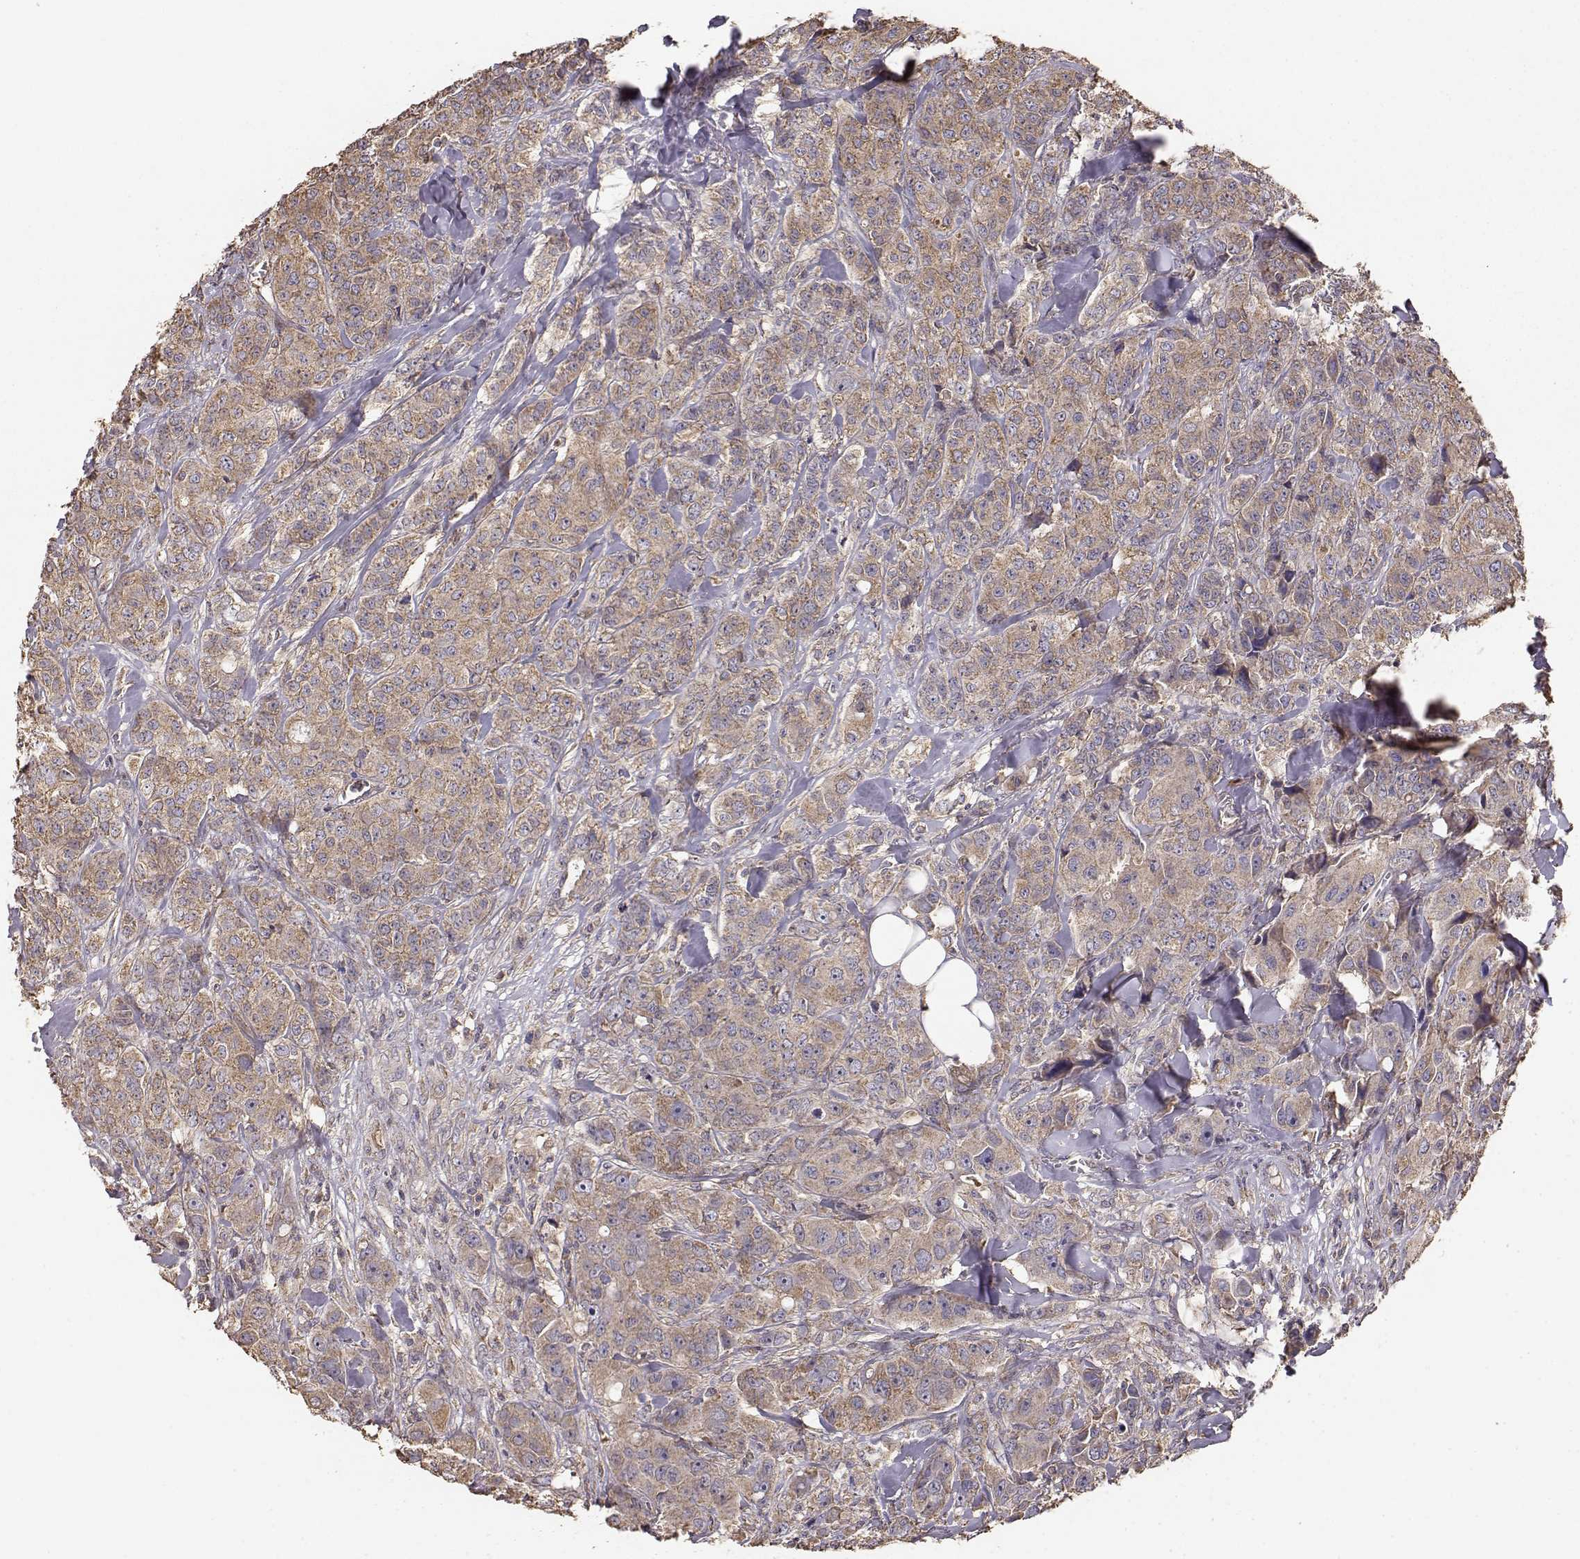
{"staining": {"intensity": "moderate", "quantity": ">75%", "location": "cytoplasmic/membranous"}, "tissue": "breast cancer", "cell_type": "Tumor cells", "image_type": "cancer", "snomed": [{"axis": "morphology", "description": "Duct carcinoma"}, {"axis": "topography", "description": "Breast"}], "caption": "This image shows IHC staining of human breast cancer (intraductal carcinoma), with medium moderate cytoplasmic/membranous positivity in approximately >75% of tumor cells.", "gene": "TARS3", "patient": {"sex": "female", "age": 43}}